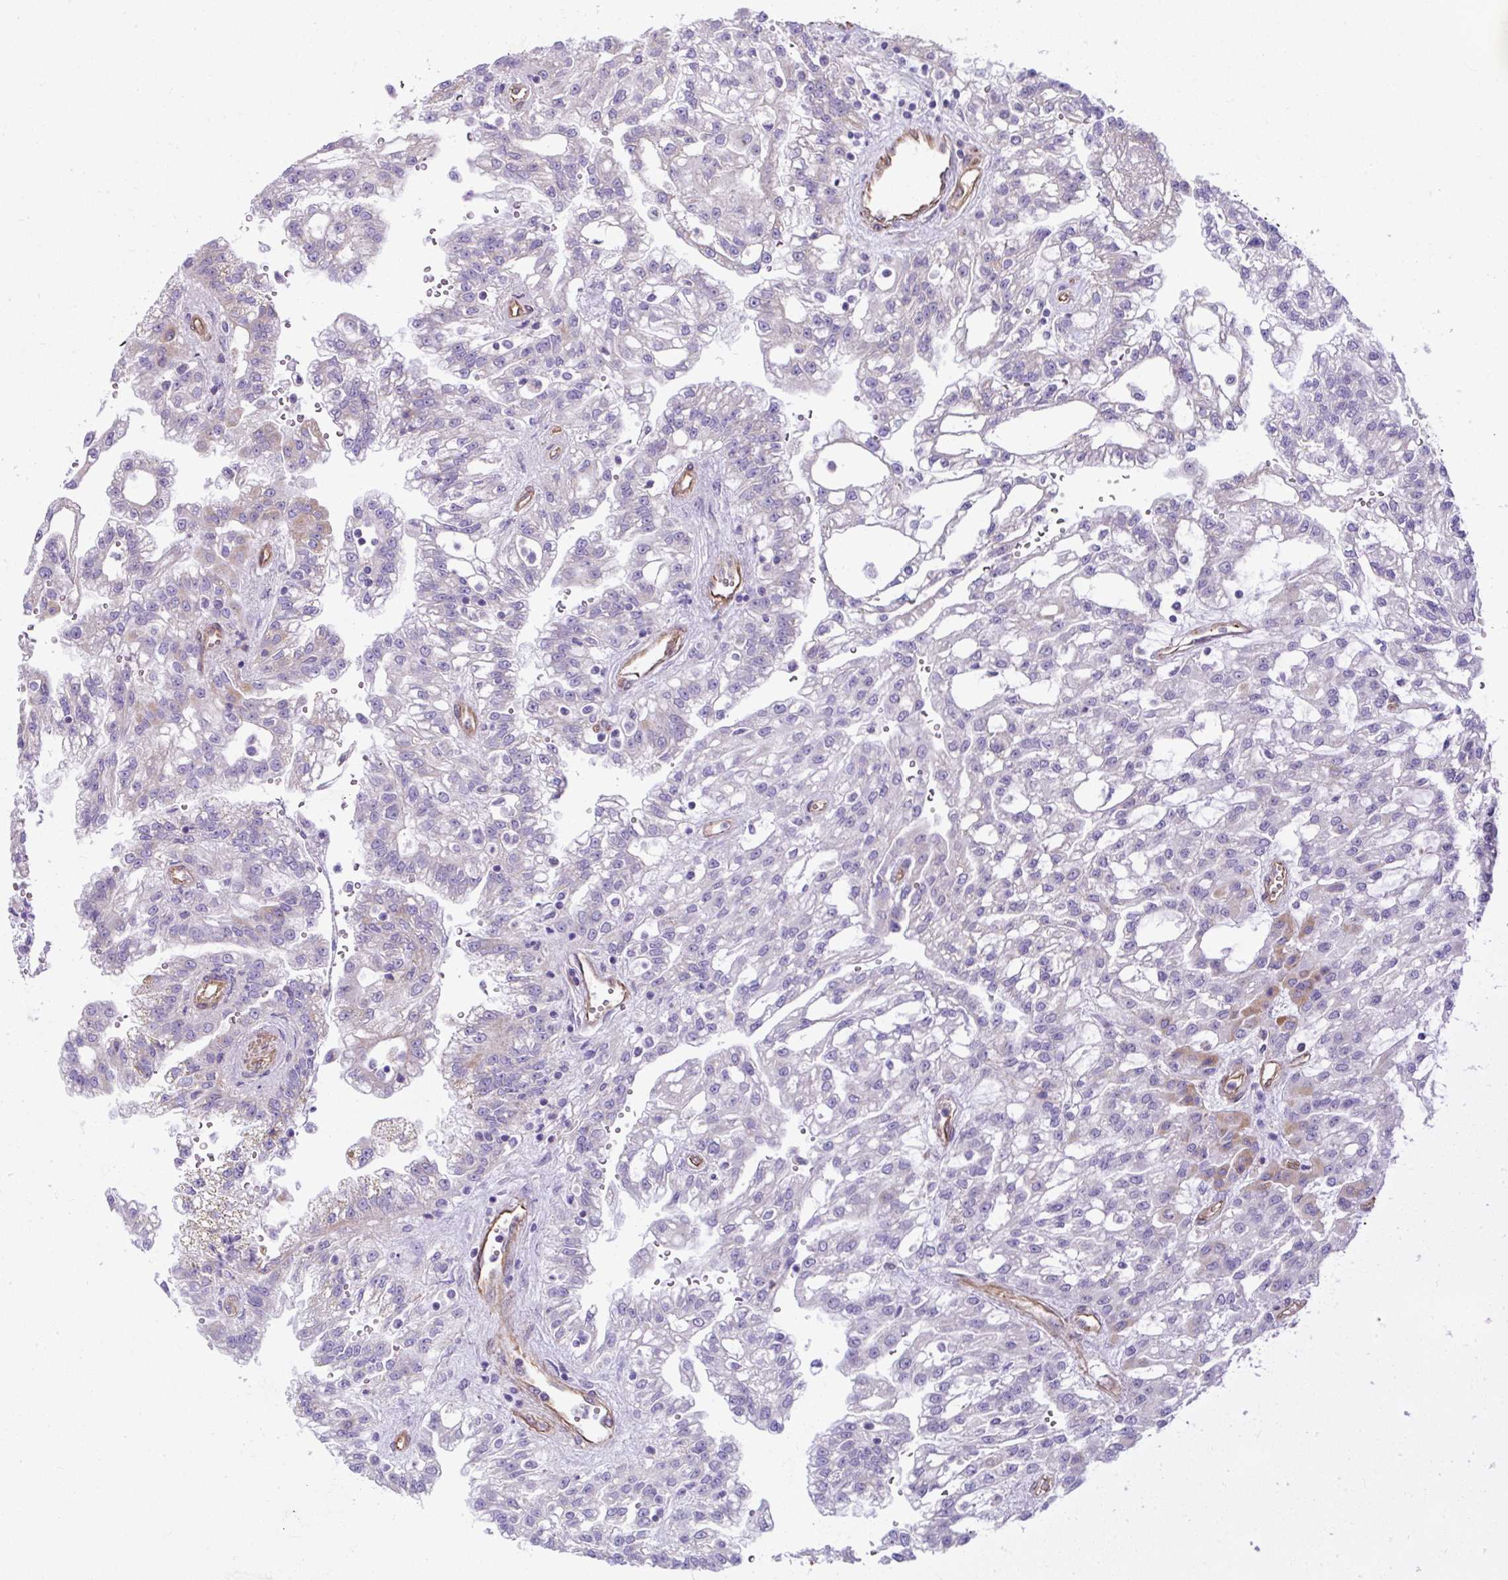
{"staining": {"intensity": "negative", "quantity": "none", "location": "none"}, "tissue": "renal cancer", "cell_type": "Tumor cells", "image_type": "cancer", "snomed": [{"axis": "morphology", "description": "Adenocarcinoma, NOS"}, {"axis": "topography", "description": "Kidney"}], "caption": "Renal cancer was stained to show a protein in brown. There is no significant expression in tumor cells.", "gene": "ANKUB1", "patient": {"sex": "male", "age": 63}}